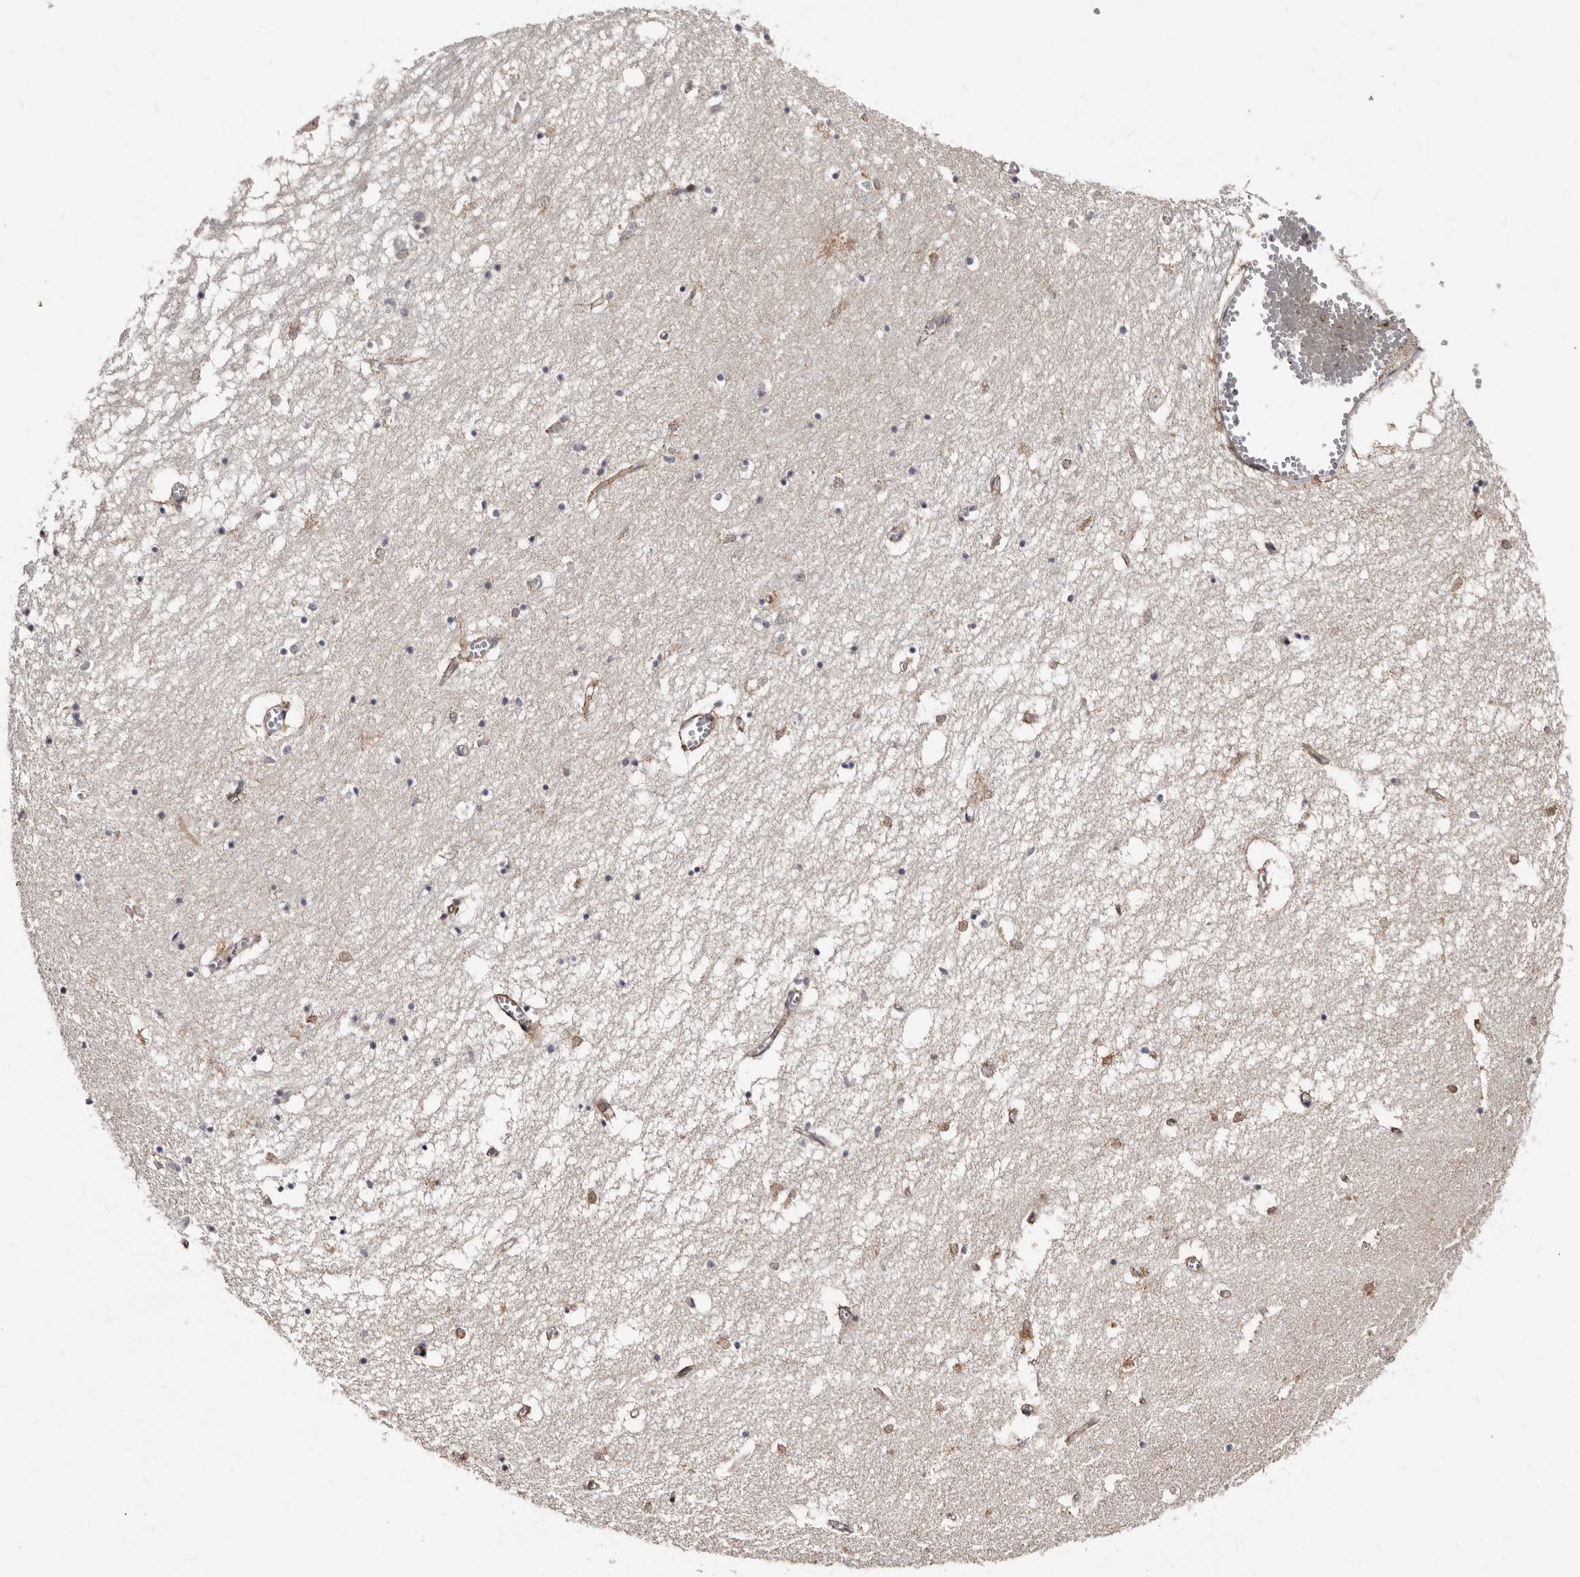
{"staining": {"intensity": "weak", "quantity": "<25%", "location": "cytoplasmic/membranous"}, "tissue": "hippocampus", "cell_type": "Glial cells", "image_type": "normal", "snomed": [{"axis": "morphology", "description": "Normal tissue, NOS"}, {"axis": "topography", "description": "Hippocampus"}], "caption": "This is an IHC photomicrograph of unremarkable human hippocampus. There is no expression in glial cells.", "gene": "PHF20L1", "patient": {"sex": "male", "age": 70}}